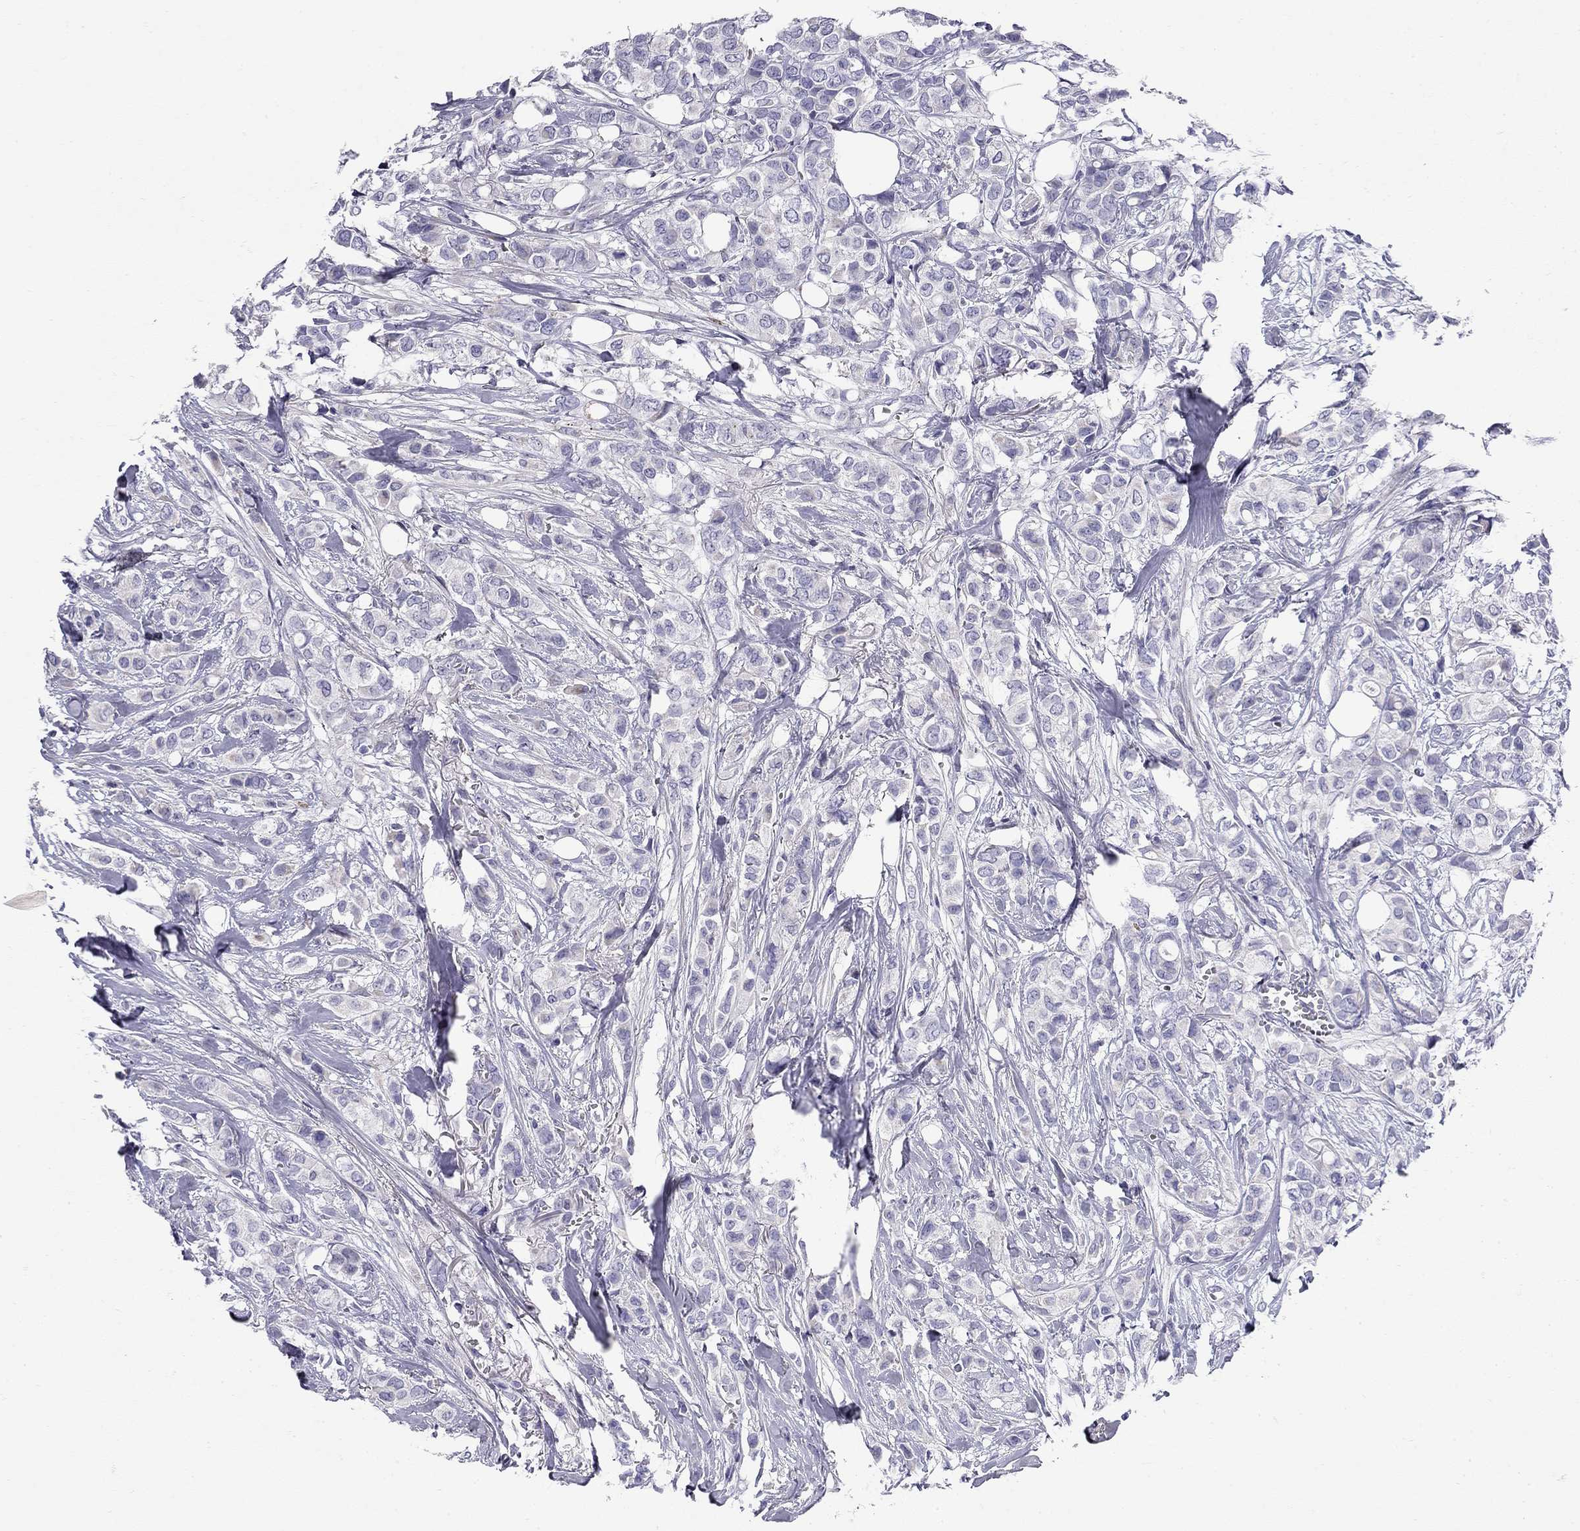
{"staining": {"intensity": "negative", "quantity": "none", "location": "none"}, "tissue": "breast cancer", "cell_type": "Tumor cells", "image_type": "cancer", "snomed": [{"axis": "morphology", "description": "Duct carcinoma"}, {"axis": "topography", "description": "Breast"}], "caption": "Image shows no significant protein positivity in tumor cells of breast cancer (intraductal carcinoma). (DAB IHC with hematoxylin counter stain).", "gene": "C8orf88", "patient": {"sex": "female", "age": 85}}